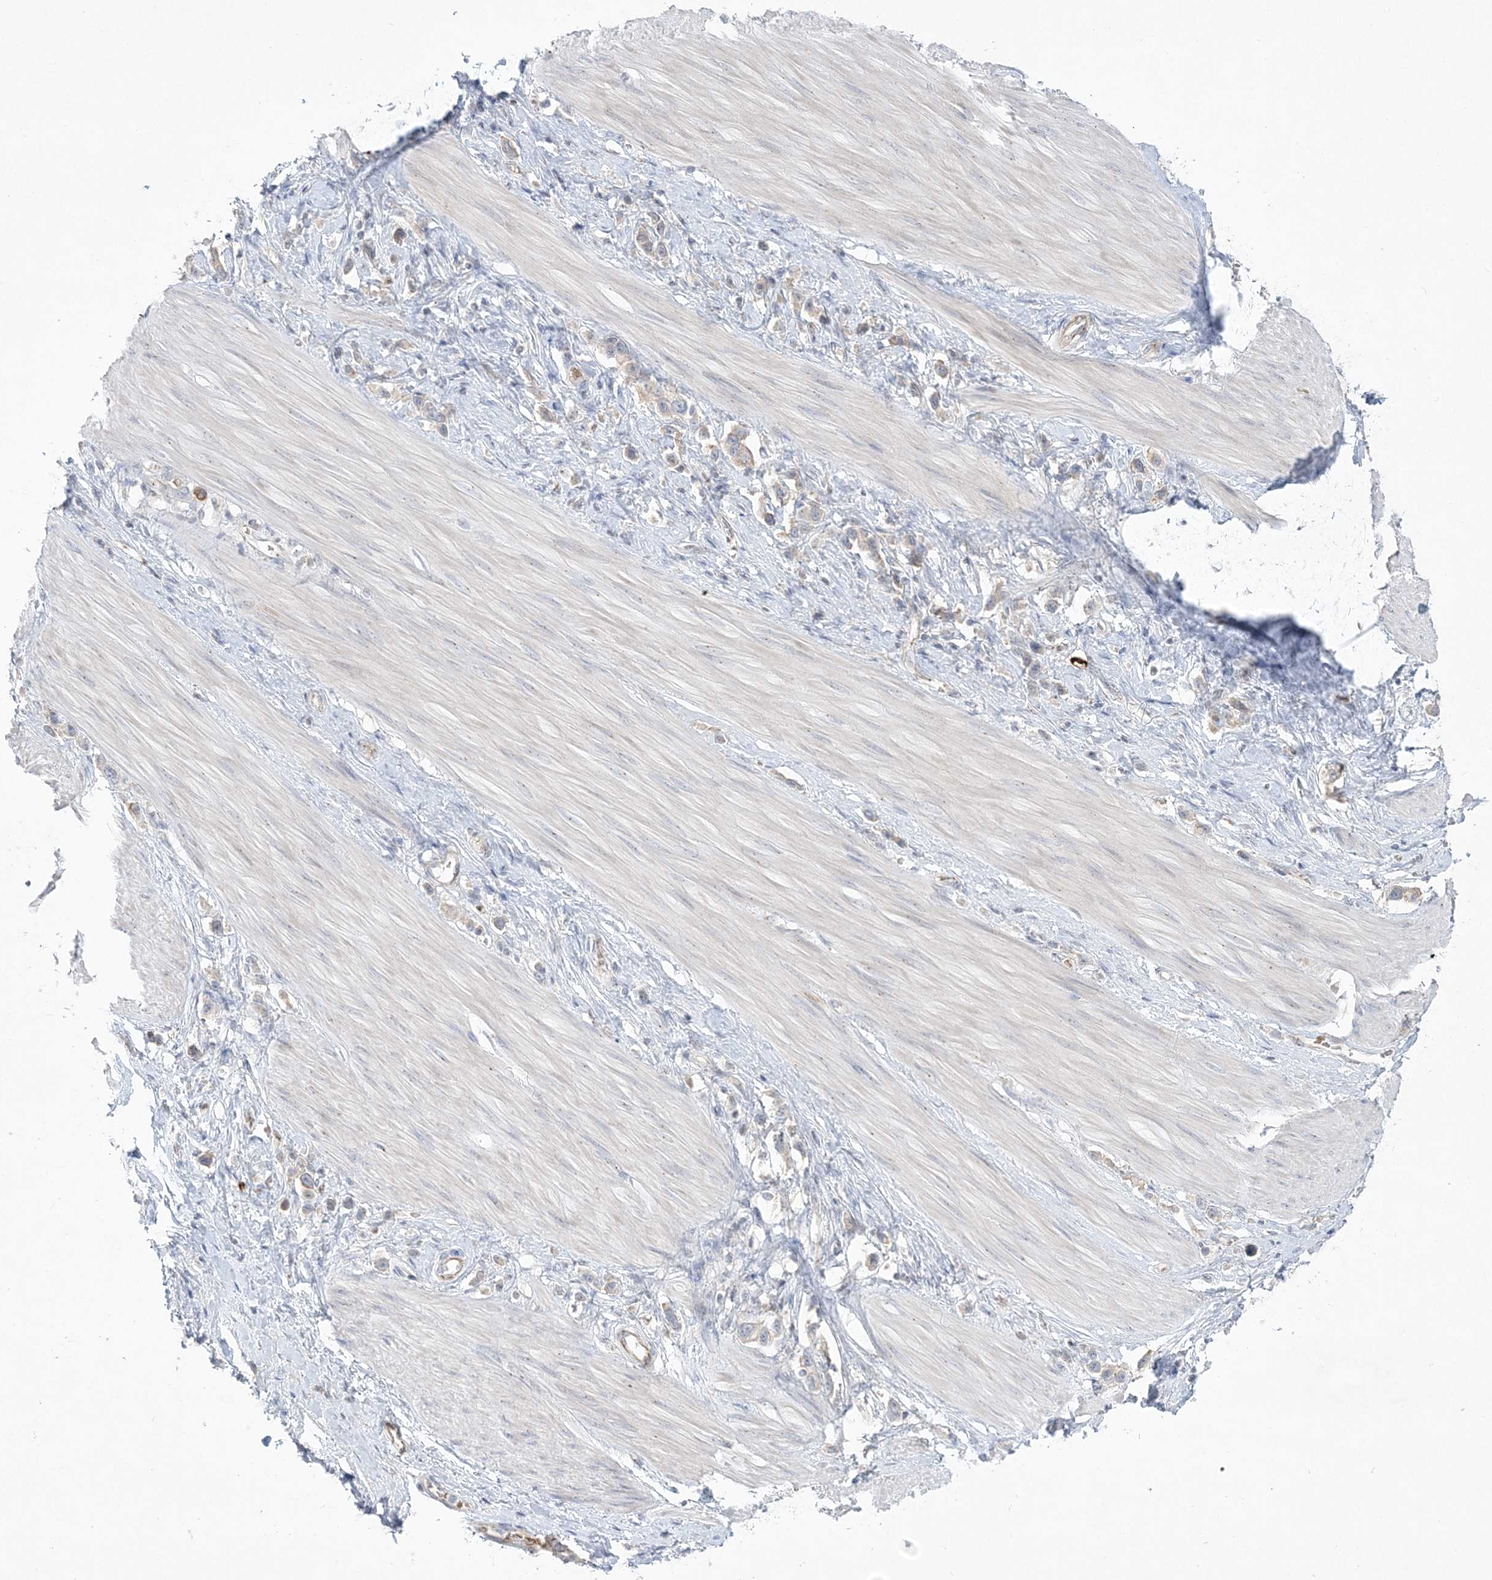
{"staining": {"intensity": "weak", "quantity": ">75%", "location": "cytoplasmic/membranous"}, "tissue": "stomach cancer", "cell_type": "Tumor cells", "image_type": "cancer", "snomed": [{"axis": "morphology", "description": "Adenocarcinoma, NOS"}, {"axis": "topography", "description": "Stomach"}], "caption": "Immunohistochemical staining of human stomach adenocarcinoma shows low levels of weak cytoplasmic/membranous protein staining in about >75% of tumor cells.", "gene": "ADAMTS12", "patient": {"sex": "female", "age": 65}}